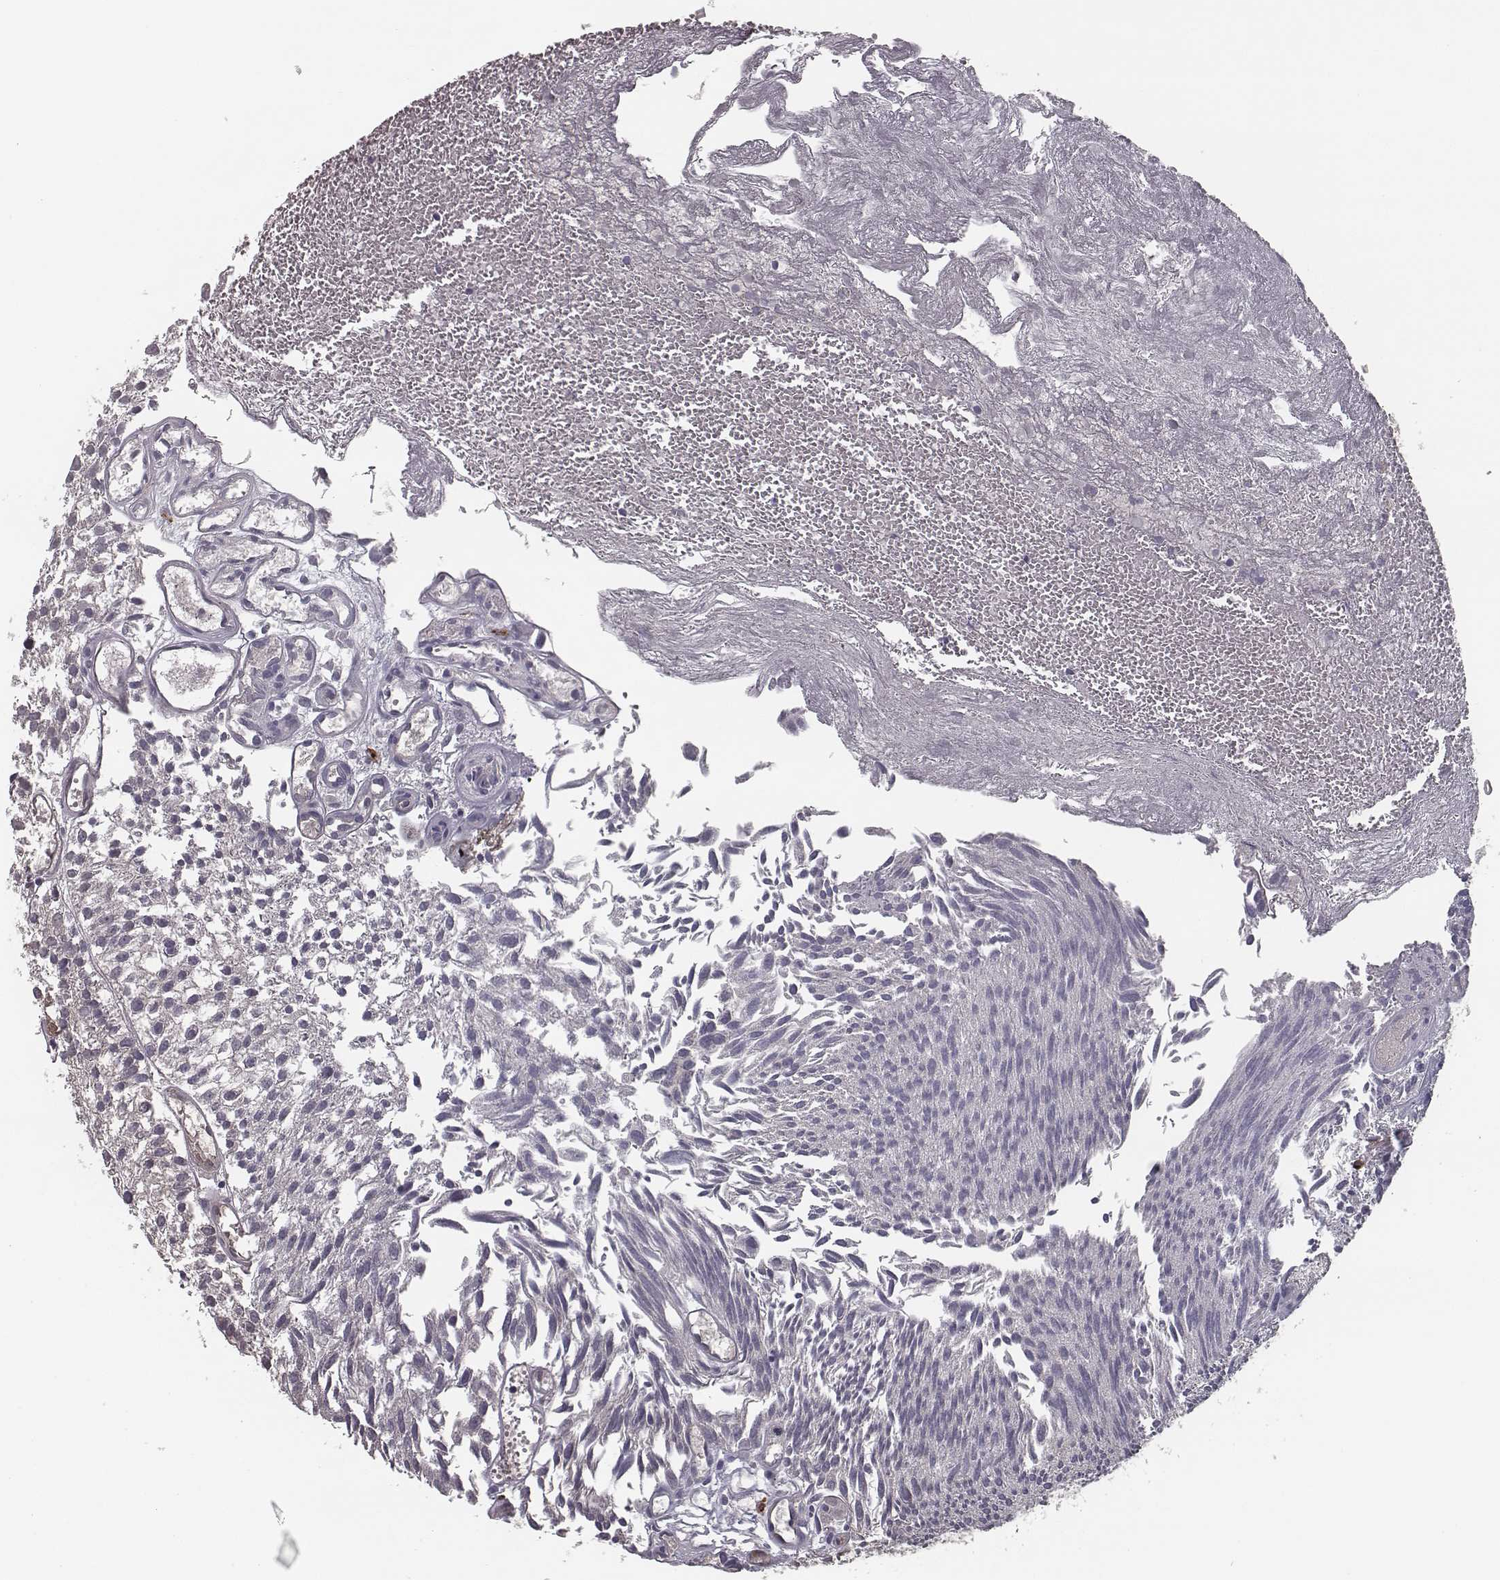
{"staining": {"intensity": "negative", "quantity": "none", "location": "none"}, "tissue": "urothelial cancer", "cell_type": "Tumor cells", "image_type": "cancer", "snomed": [{"axis": "morphology", "description": "Urothelial carcinoma, Low grade"}, {"axis": "topography", "description": "Urinary bladder"}], "caption": "IHC of low-grade urothelial carcinoma reveals no expression in tumor cells.", "gene": "ISYNA1", "patient": {"sex": "male", "age": 79}}